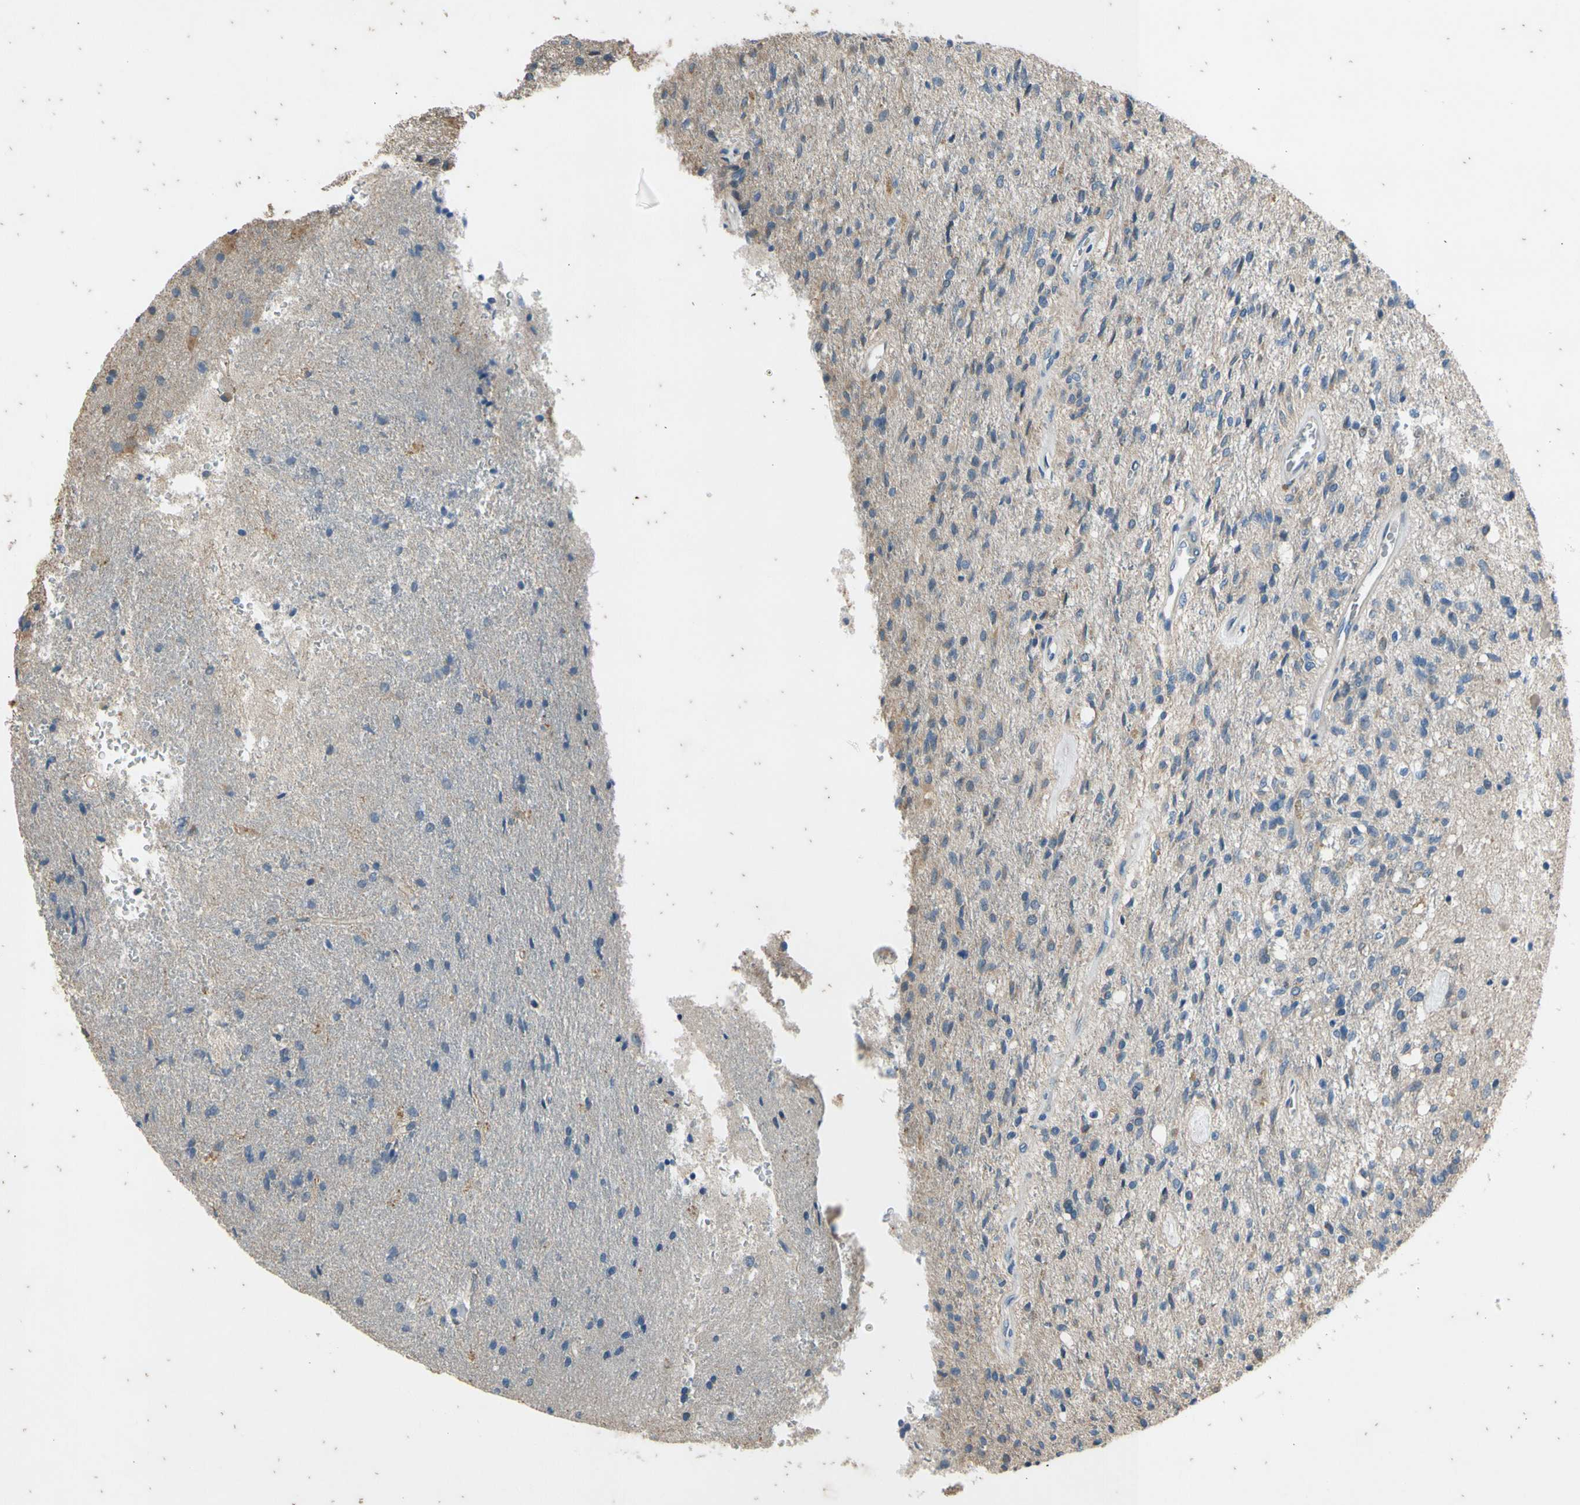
{"staining": {"intensity": "negative", "quantity": "none", "location": "none"}, "tissue": "glioma", "cell_type": "Tumor cells", "image_type": "cancer", "snomed": [{"axis": "morphology", "description": "Normal tissue, NOS"}, {"axis": "morphology", "description": "Glioma, malignant, High grade"}, {"axis": "topography", "description": "Cerebral cortex"}], "caption": "DAB immunohistochemical staining of human malignant glioma (high-grade) reveals no significant expression in tumor cells.", "gene": "TBX21", "patient": {"sex": "male", "age": 77}}